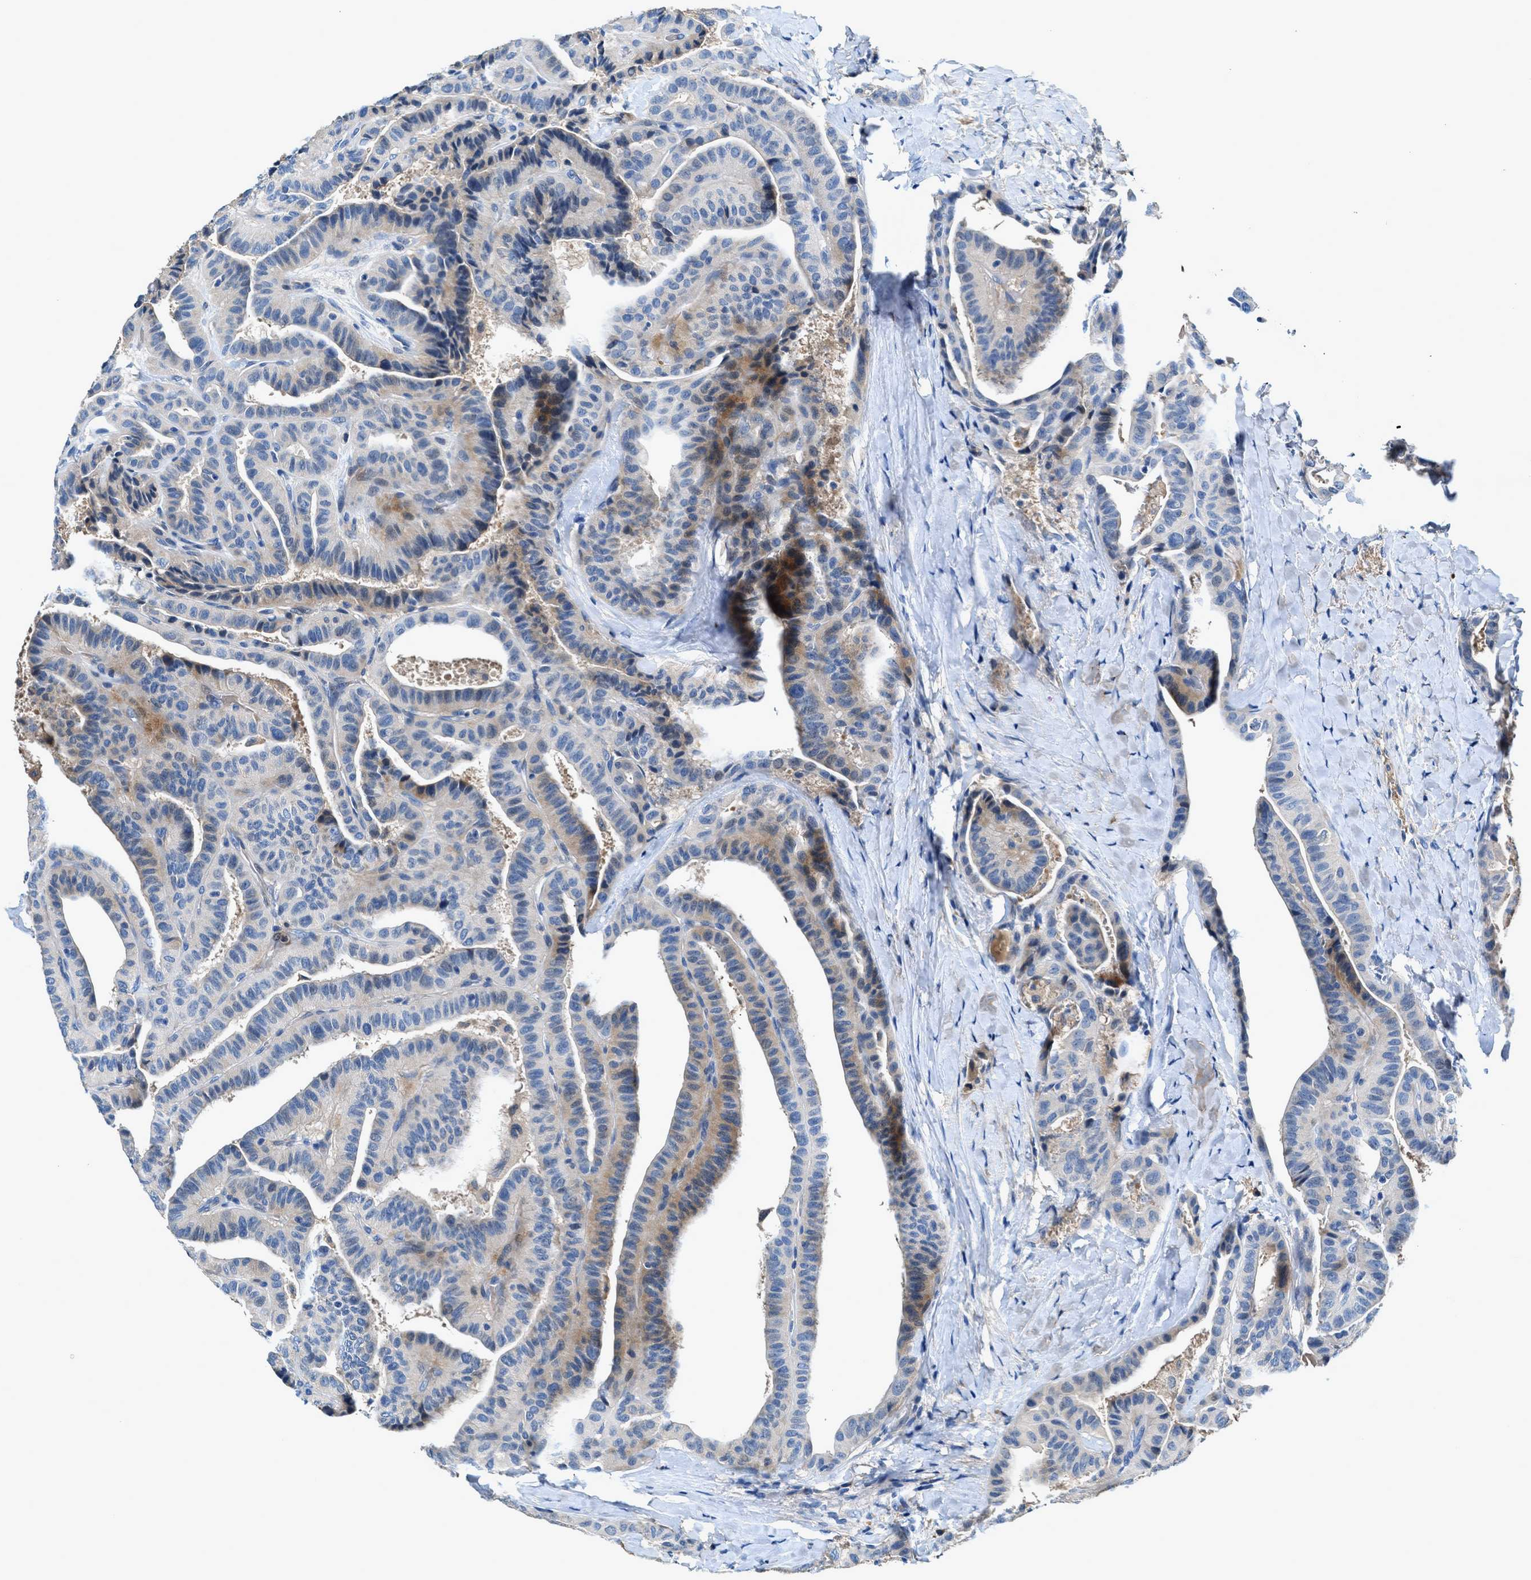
{"staining": {"intensity": "weak", "quantity": "<25%", "location": "cytoplasmic/membranous"}, "tissue": "thyroid cancer", "cell_type": "Tumor cells", "image_type": "cancer", "snomed": [{"axis": "morphology", "description": "Papillary adenocarcinoma, NOS"}, {"axis": "topography", "description": "Thyroid gland"}], "caption": "Histopathology image shows no significant protein staining in tumor cells of papillary adenocarcinoma (thyroid).", "gene": "RWDD2B", "patient": {"sex": "male", "age": 77}}